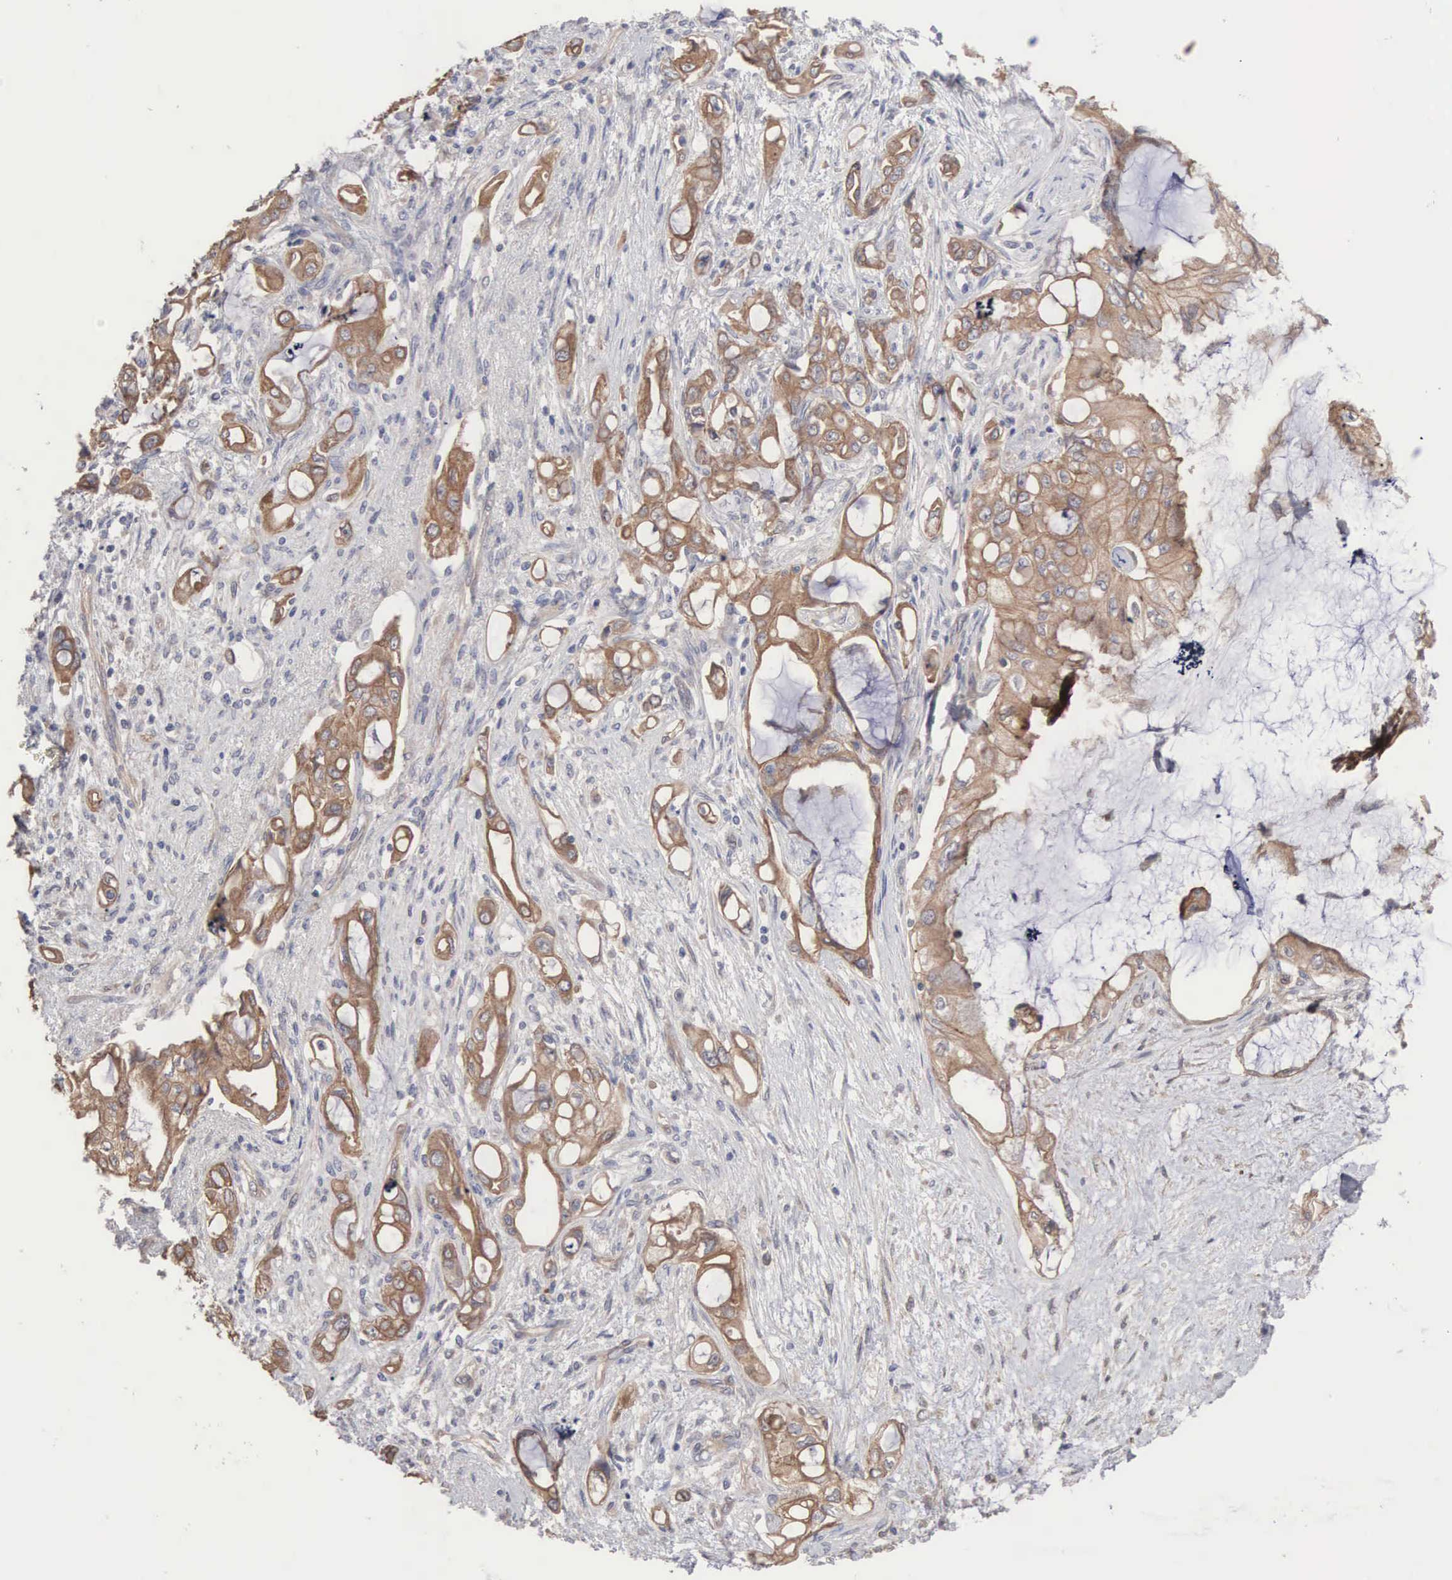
{"staining": {"intensity": "moderate", "quantity": ">75%", "location": "cytoplasmic/membranous"}, "tissue": "pancreatic cancer", "cell_type": "Tumor cells", "image_type": "cancer", "snomed": [{"axis": "morphology", "description": "Adenocarcinoma, NOS"}, {"axis": "topography", "description": "Pancreas"}], "caption": "Adenocarcinoma (pancreatic) tissue displays moderate cytoplasmic/membranous staining in approximately >75% of tumor cells", "gene": "INF2", "patient": {"sex": "female", "age": 70}}